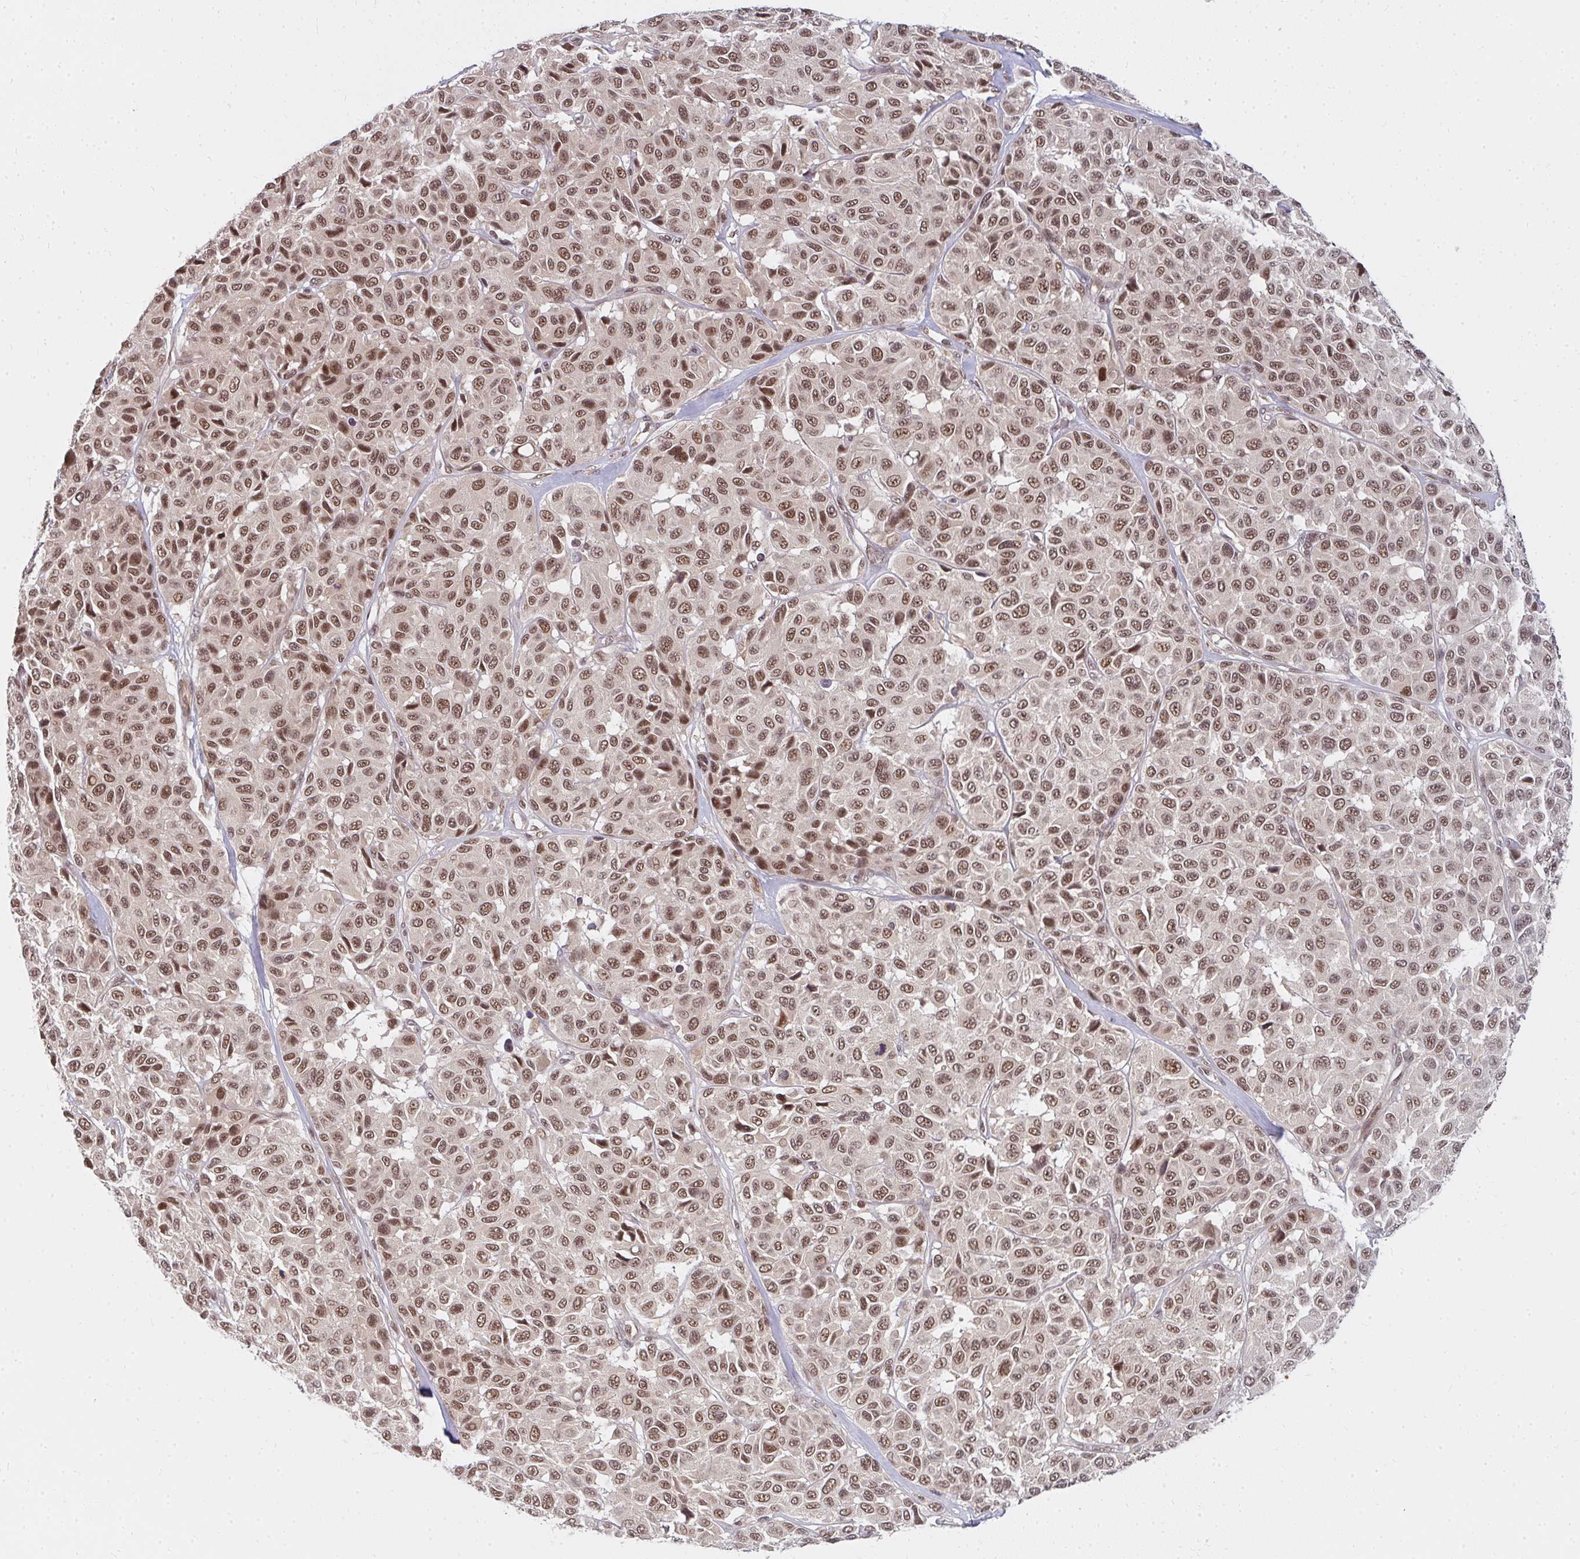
{"staining": {"intensity": "moderate", "quantity": ">75%", "location": "nuclear"}, "tissue": "melanoma", "cell_type": "Tumor cells", "image_type": "cancer", "snomed": [{"axis": "morphology", "description": "Malignant melanoma, NOS"}, {"axis": "topography", "description": "Skin"}], "caption": "Moderate nuclear protein staining is appreciated in approximately >75% of tumor cells in malignant melanoma. Immunohistochemistry stains the protein of interest in brown and the nuclei are stained blue.", "gene": "GTF3C6", "patient": {"sex": "female", "age": 66}}